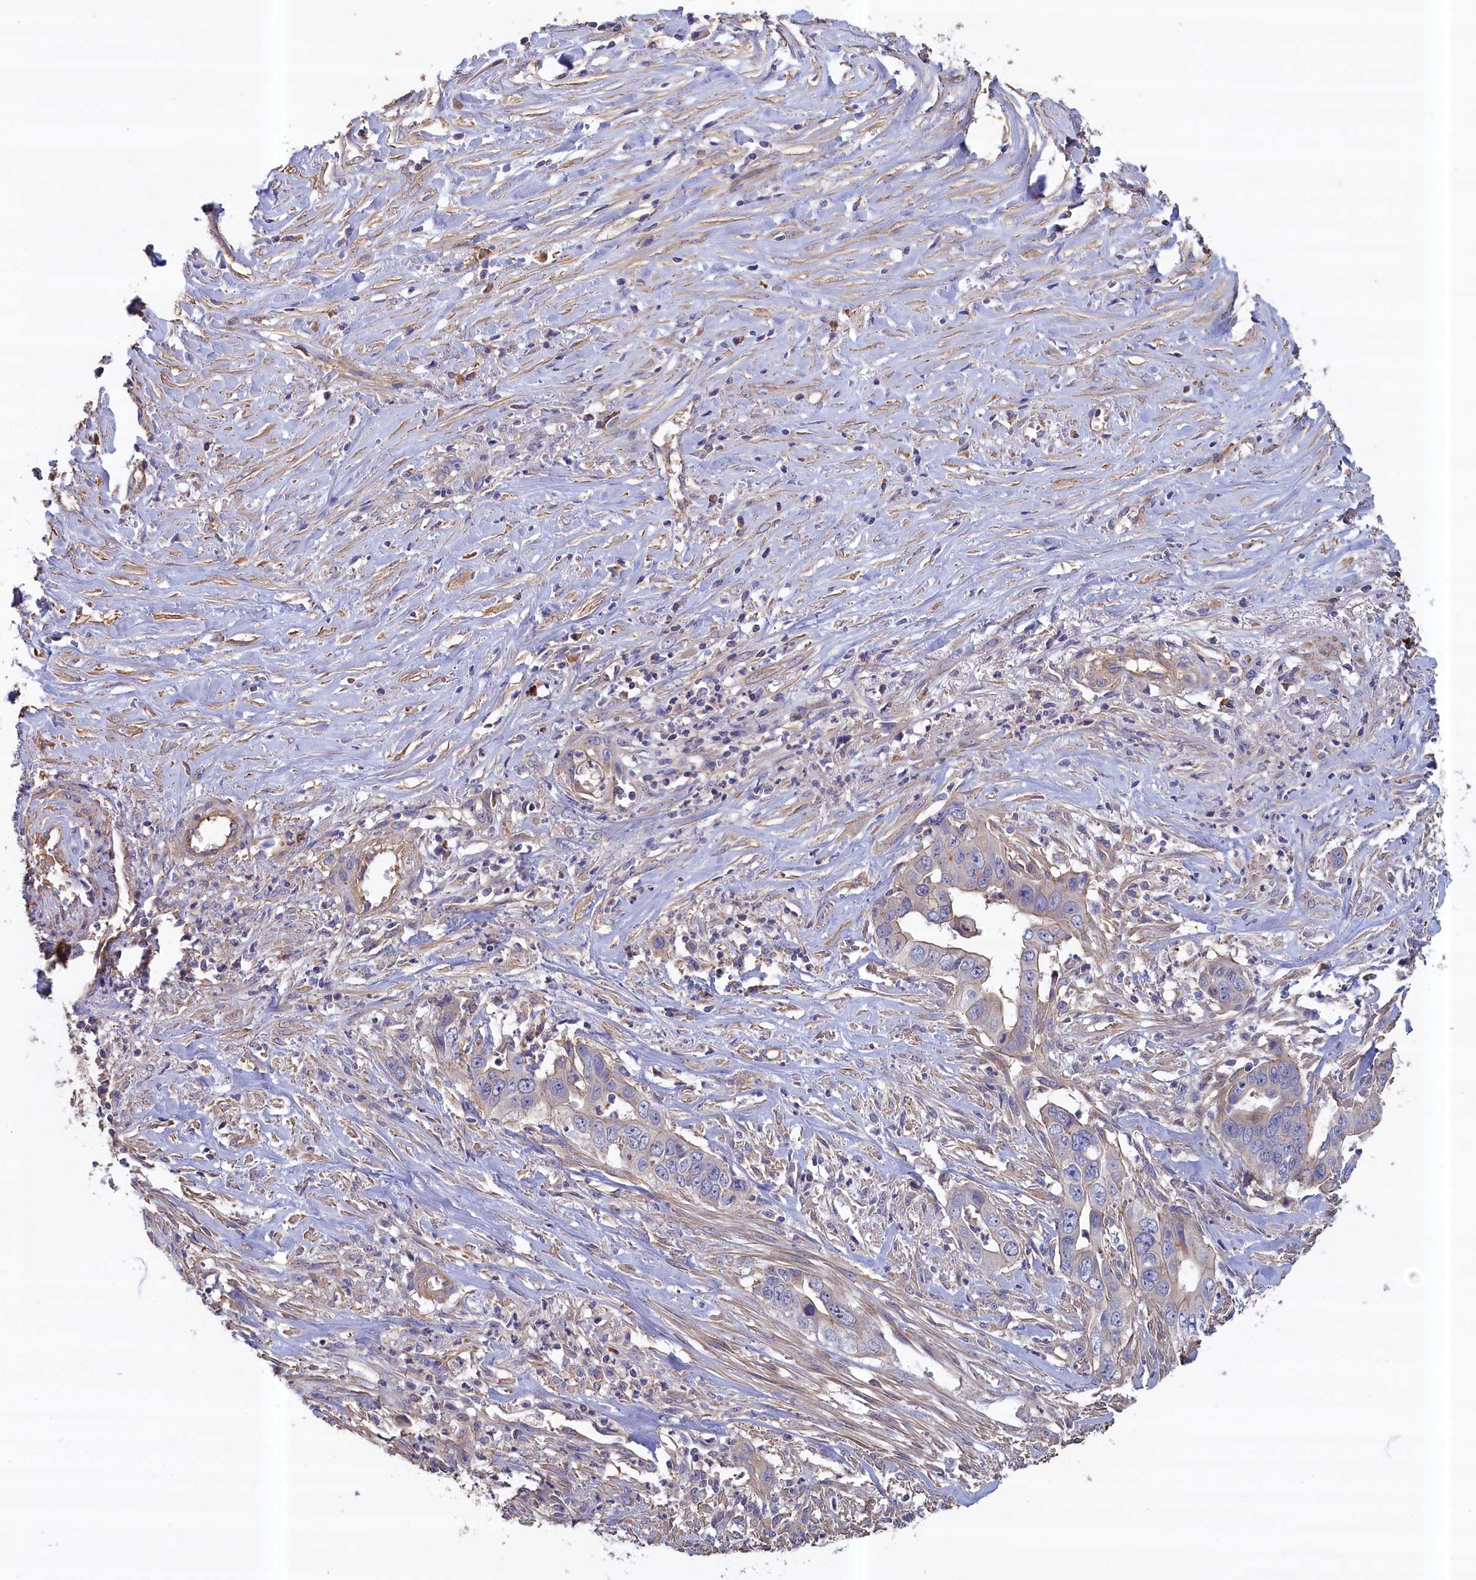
{"staining": {"intensity": "negative", "quantity": "none", "location": "none"}, "tissue": "liver cancer", "cell_type": "Tumor cells", "image_type": "cancer", "snomed": [{"axis": "morphology", "description": "Cholangiocarcinoma"}, {"axis": "topography", "description": "Liver"}], "caption": "The histopathology image reveals no significant positivity in tumor cells of liver cancer (cholangiocarcinoma). The staining was performed using DAB to visualize the protein expression in brown, while the nuclei were stained in blue with hematoxylin (Magnification: 20x).", "gene": "ANKRD2", "patient": {"sex": "female", "age": 79}}